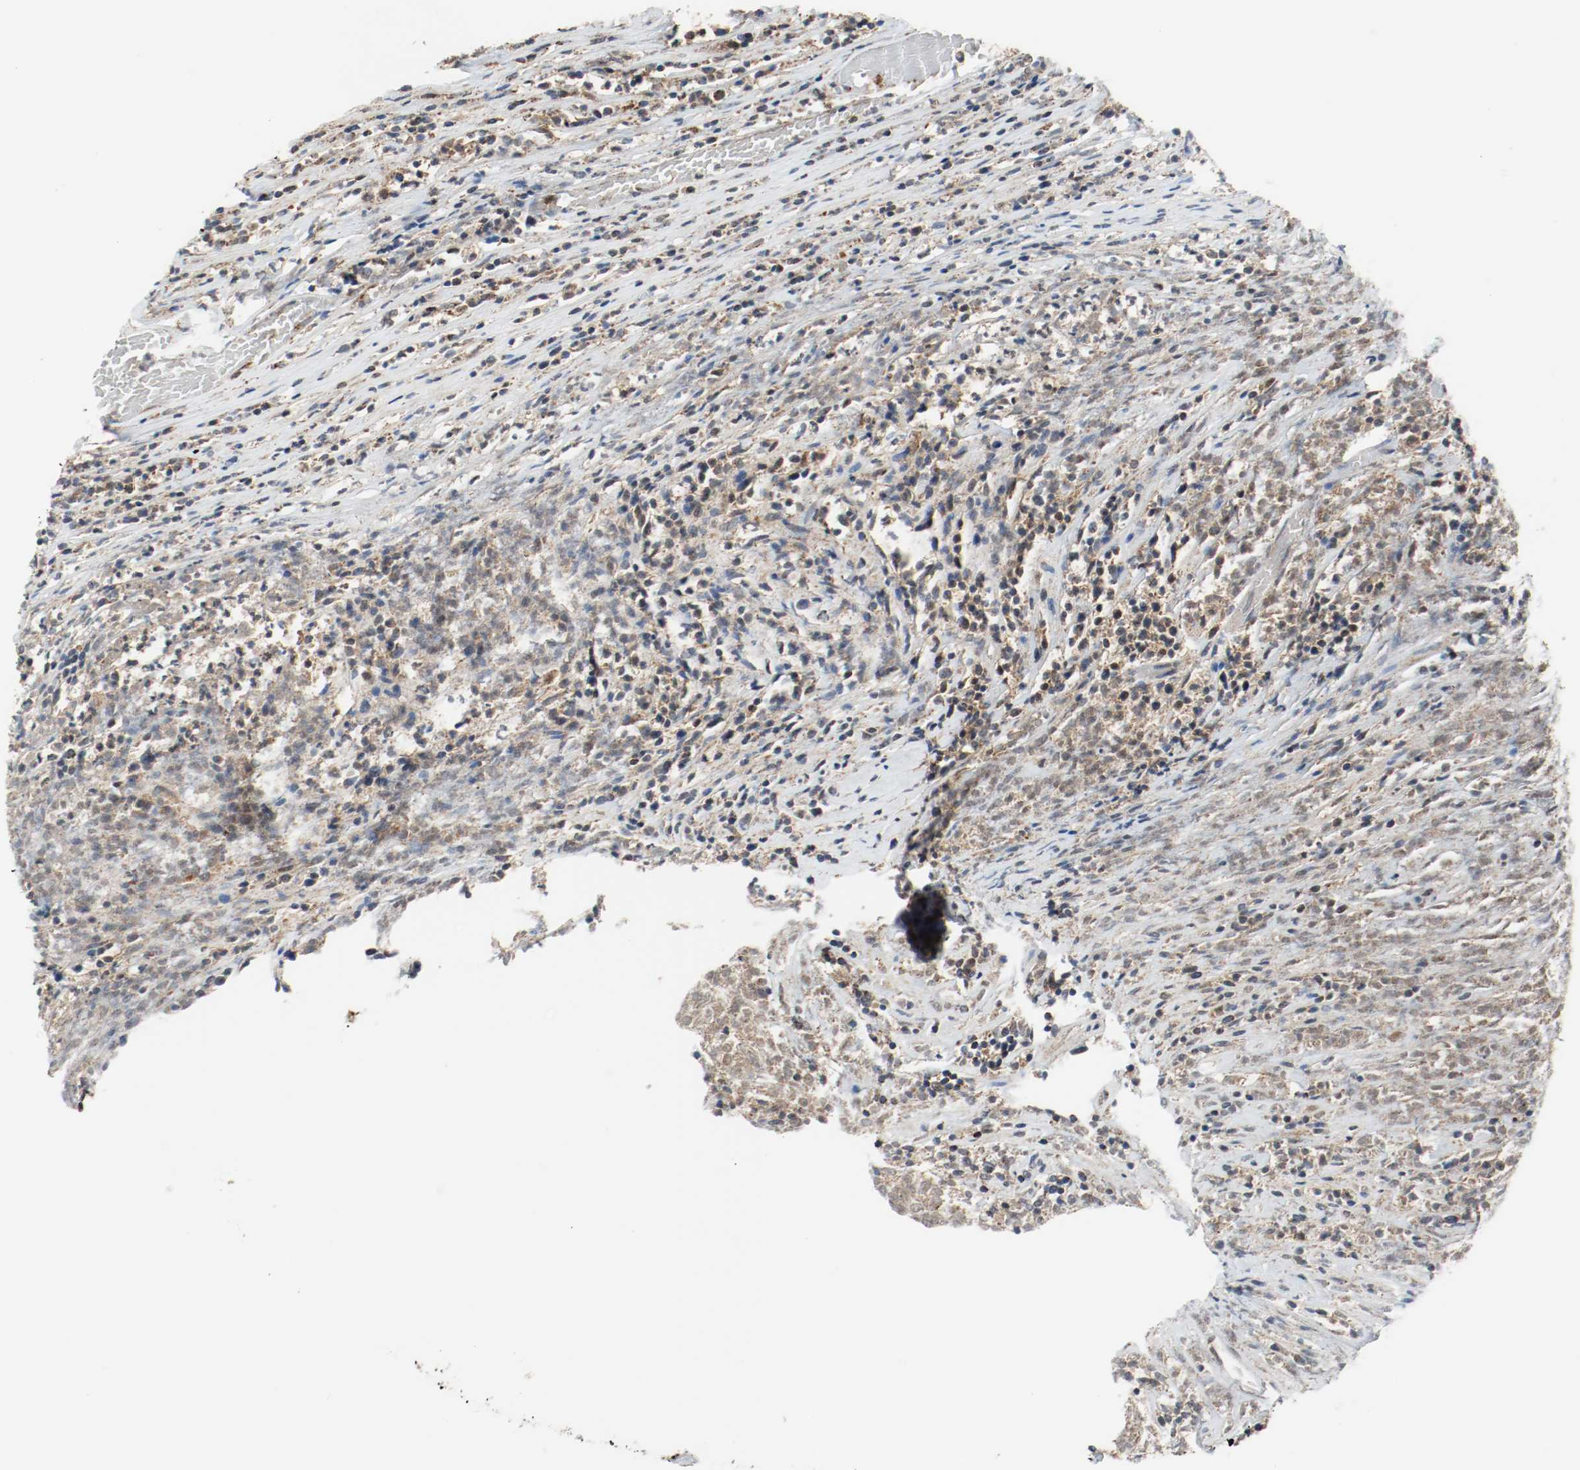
{"staining": {"intensity": "moderate", "quantity": ">75%", "location": "cytoplasmic/membranous"}, "tissue": "lymphoma", "cell_type": "Tumor cells", "image_type": "cancer", "snomed": [{"axis": "morphology", "description": "Malignant lymphoma, non-Hodgkin's type, High grade"}, {"axis": "topography", "description": "Lymph node"}], "caption": "Immunohistochemical staining of malignant lymphoma, non-Hodgkin's type (high-grade) demonstrates medium levels of moderate cytoplasmic/membranous protein positivity in about >75% of tumor cells.", "gene": "TXNRD1", "patient": {"sex": "female", "age": 73}}